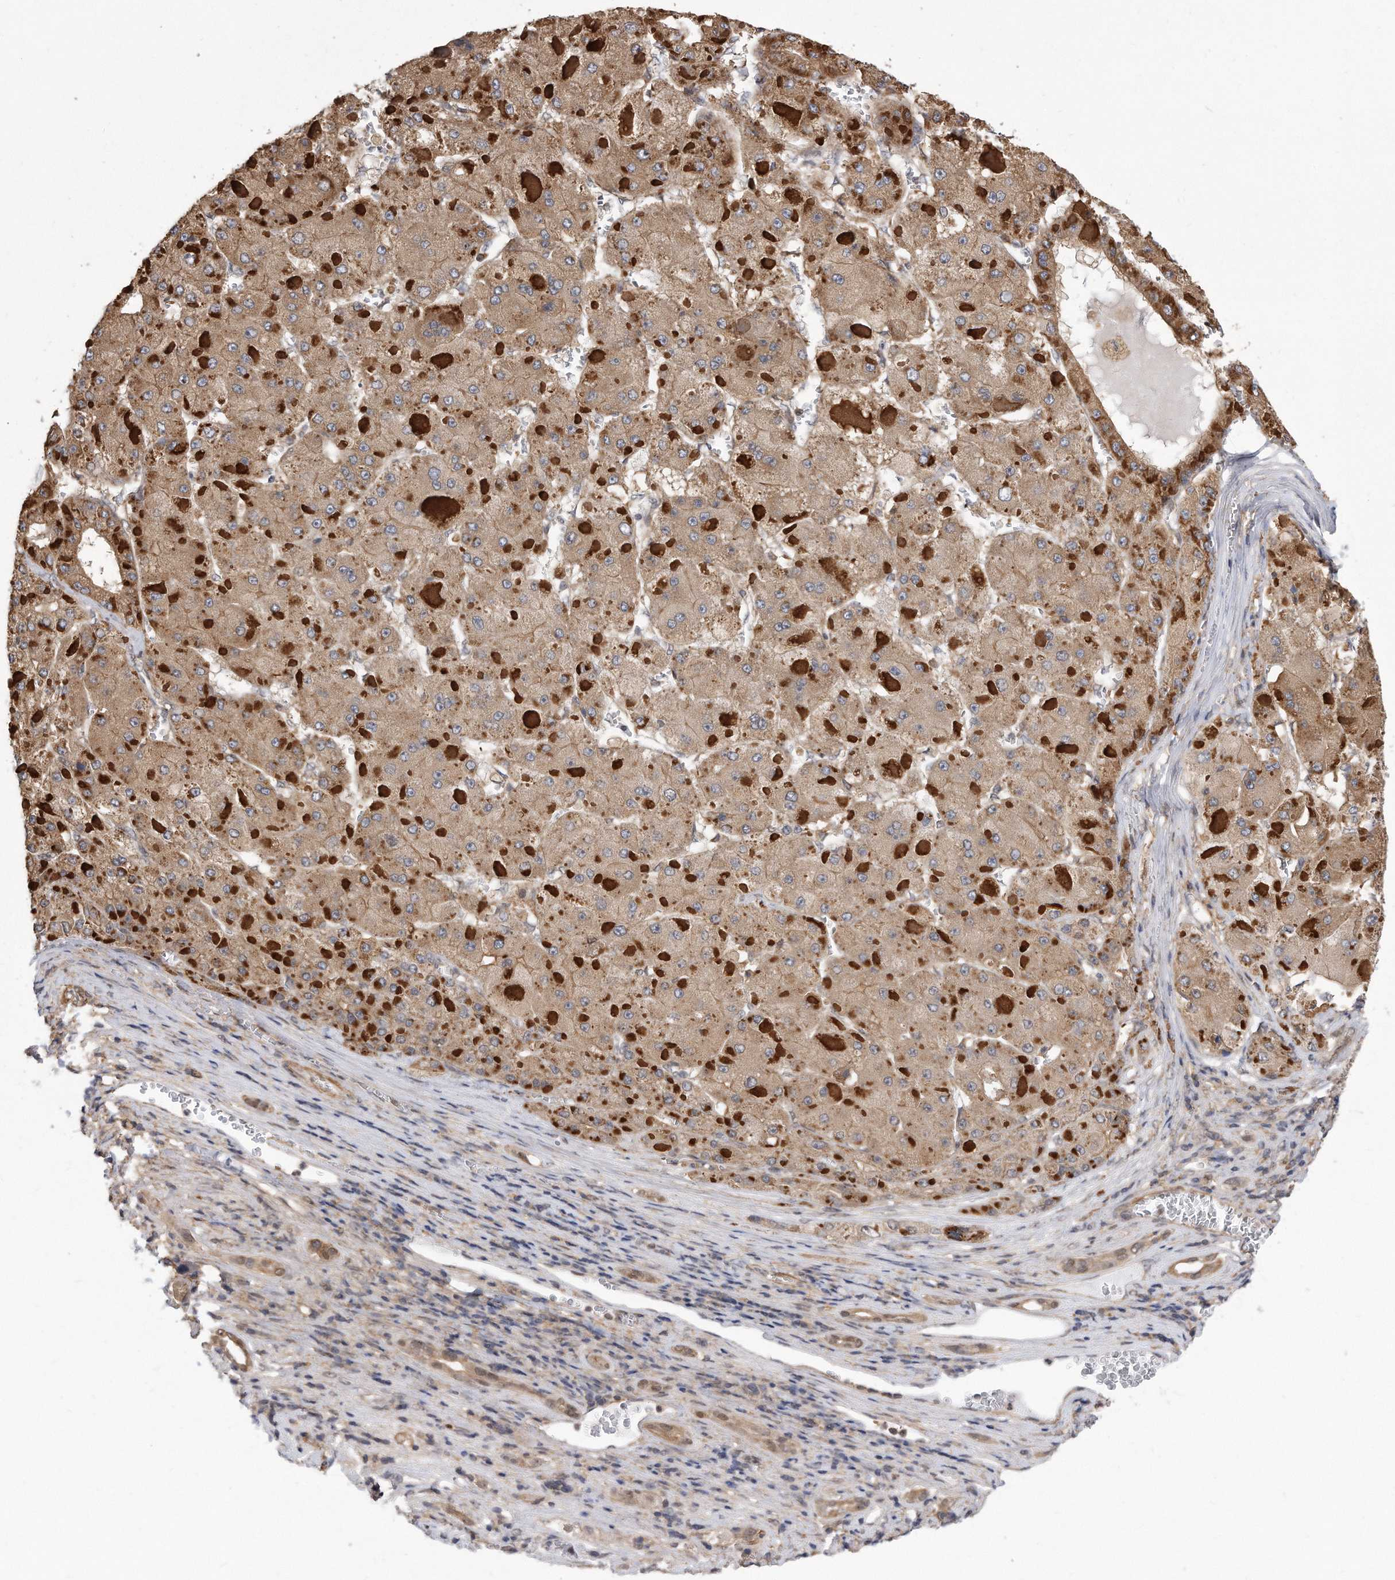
{"staining": {"intensity": "moderate", "quantity": ">75%", "location": "cytoplasmic/membranous"}, "tissue": "liver cancer", "cell_type": "Tumor cells", "image_type": "cancer", "snomed": [{"axis": "morphology", "description": "Carcinoma, Hepatocellular, NOS"}, {"axis": "topography", "description": "Liver"}], "caption": "Immunohistochemistry micrograph of neoplastic tissue: liver hepatocellular carcinoma stained using immunohistochemistry (IHC) reveals medium levels of moderate protein expression localized specifically in the cytoplasmic/membranous of tumor cells, appearing as a cytoplasmic/membranous brown color.", "gene": "TCP1", "patient": {"sex": "female", "age": 73}}